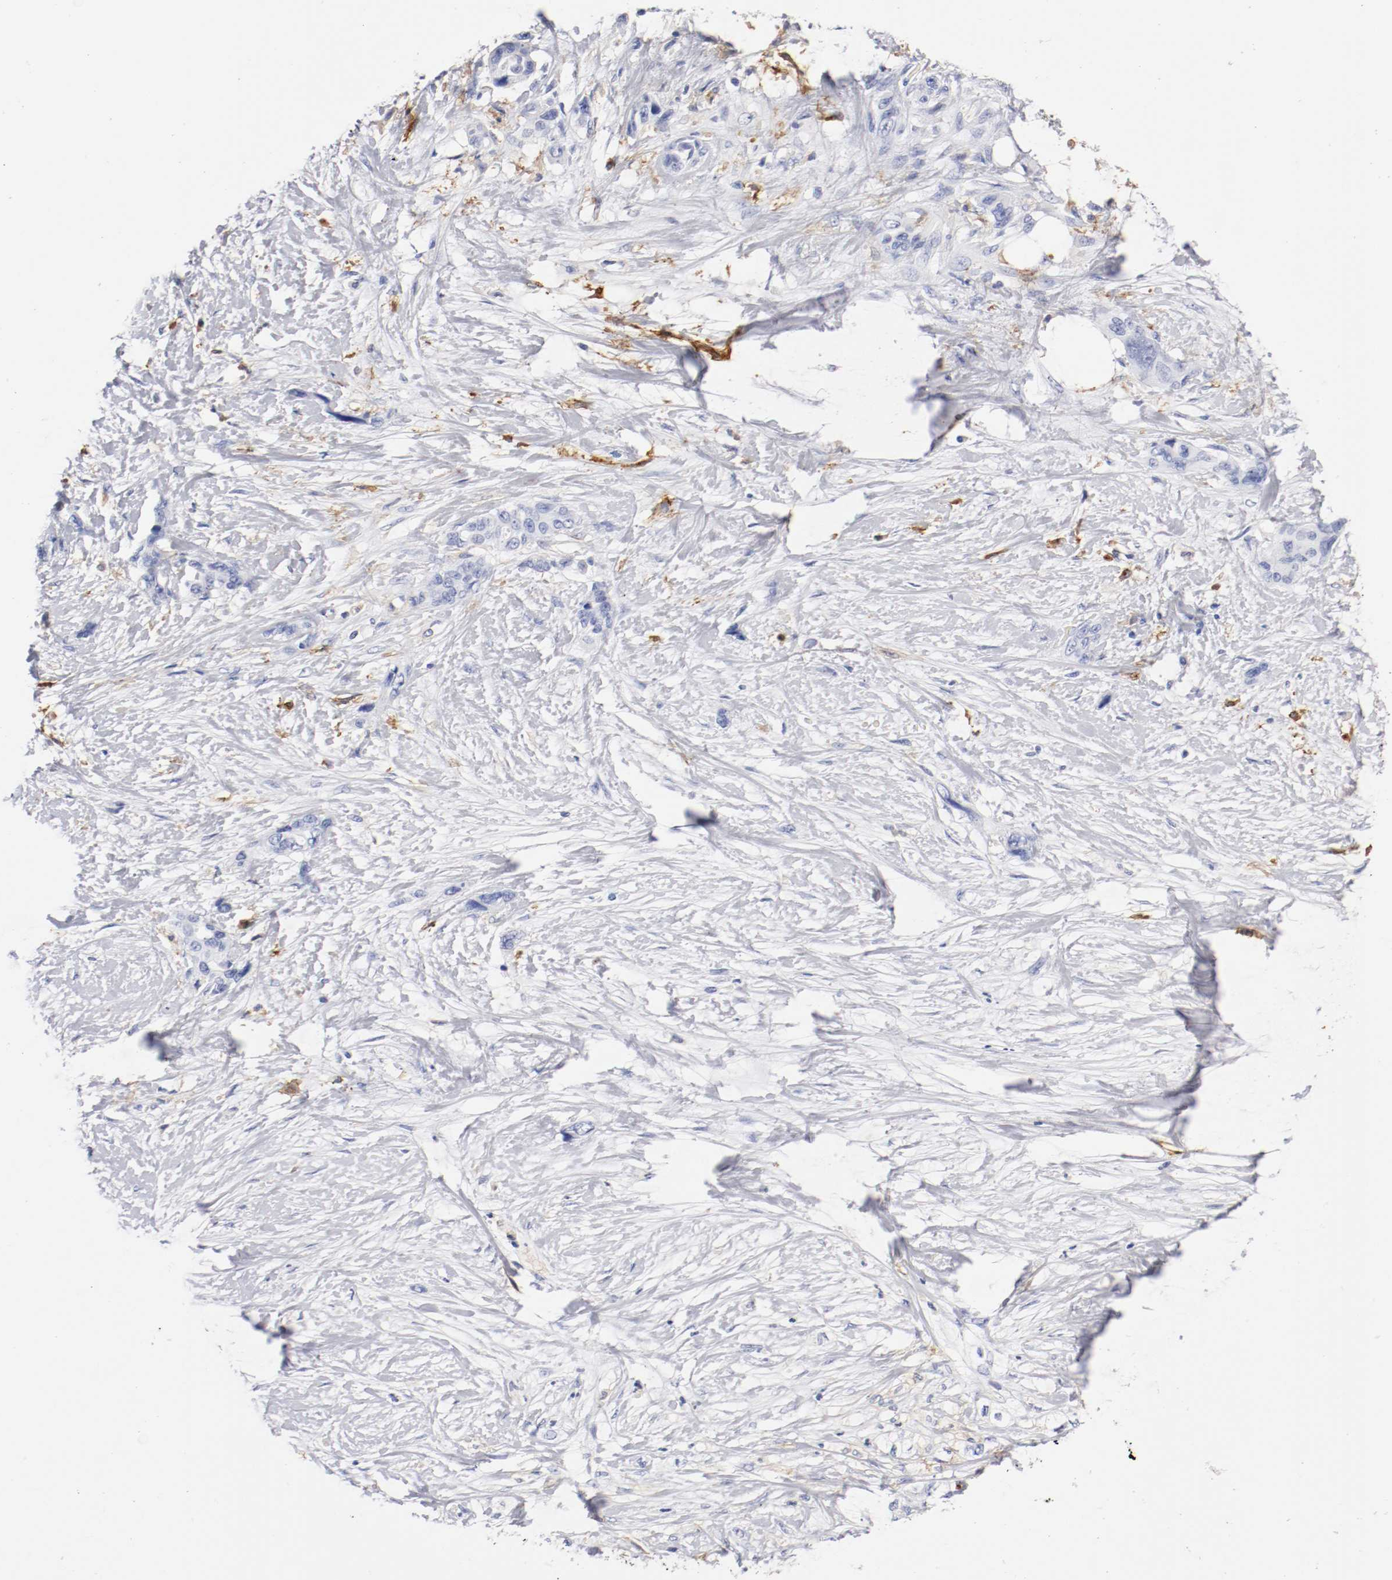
{"staining": {"intensity": "negative", "quantity": "none", "location": "none"}, "tissue": "pancreatic cancer", "cell_type": "Tumor cells", "image_type": "cancer", "snomed": [{"axis": "morphology", "description": "Adenocarcinoma, NOS"}, {"axis": "topography", "description": "Pancreas"}], "caption": "Tumor cells are negative for brown protein staining in pancreatic adenocarcinoma. (Immunohistochemistry, brightfield microscopy, high magnification).", "gene": "ITGAX", "patient": {"sex": "male", "age": 46}}